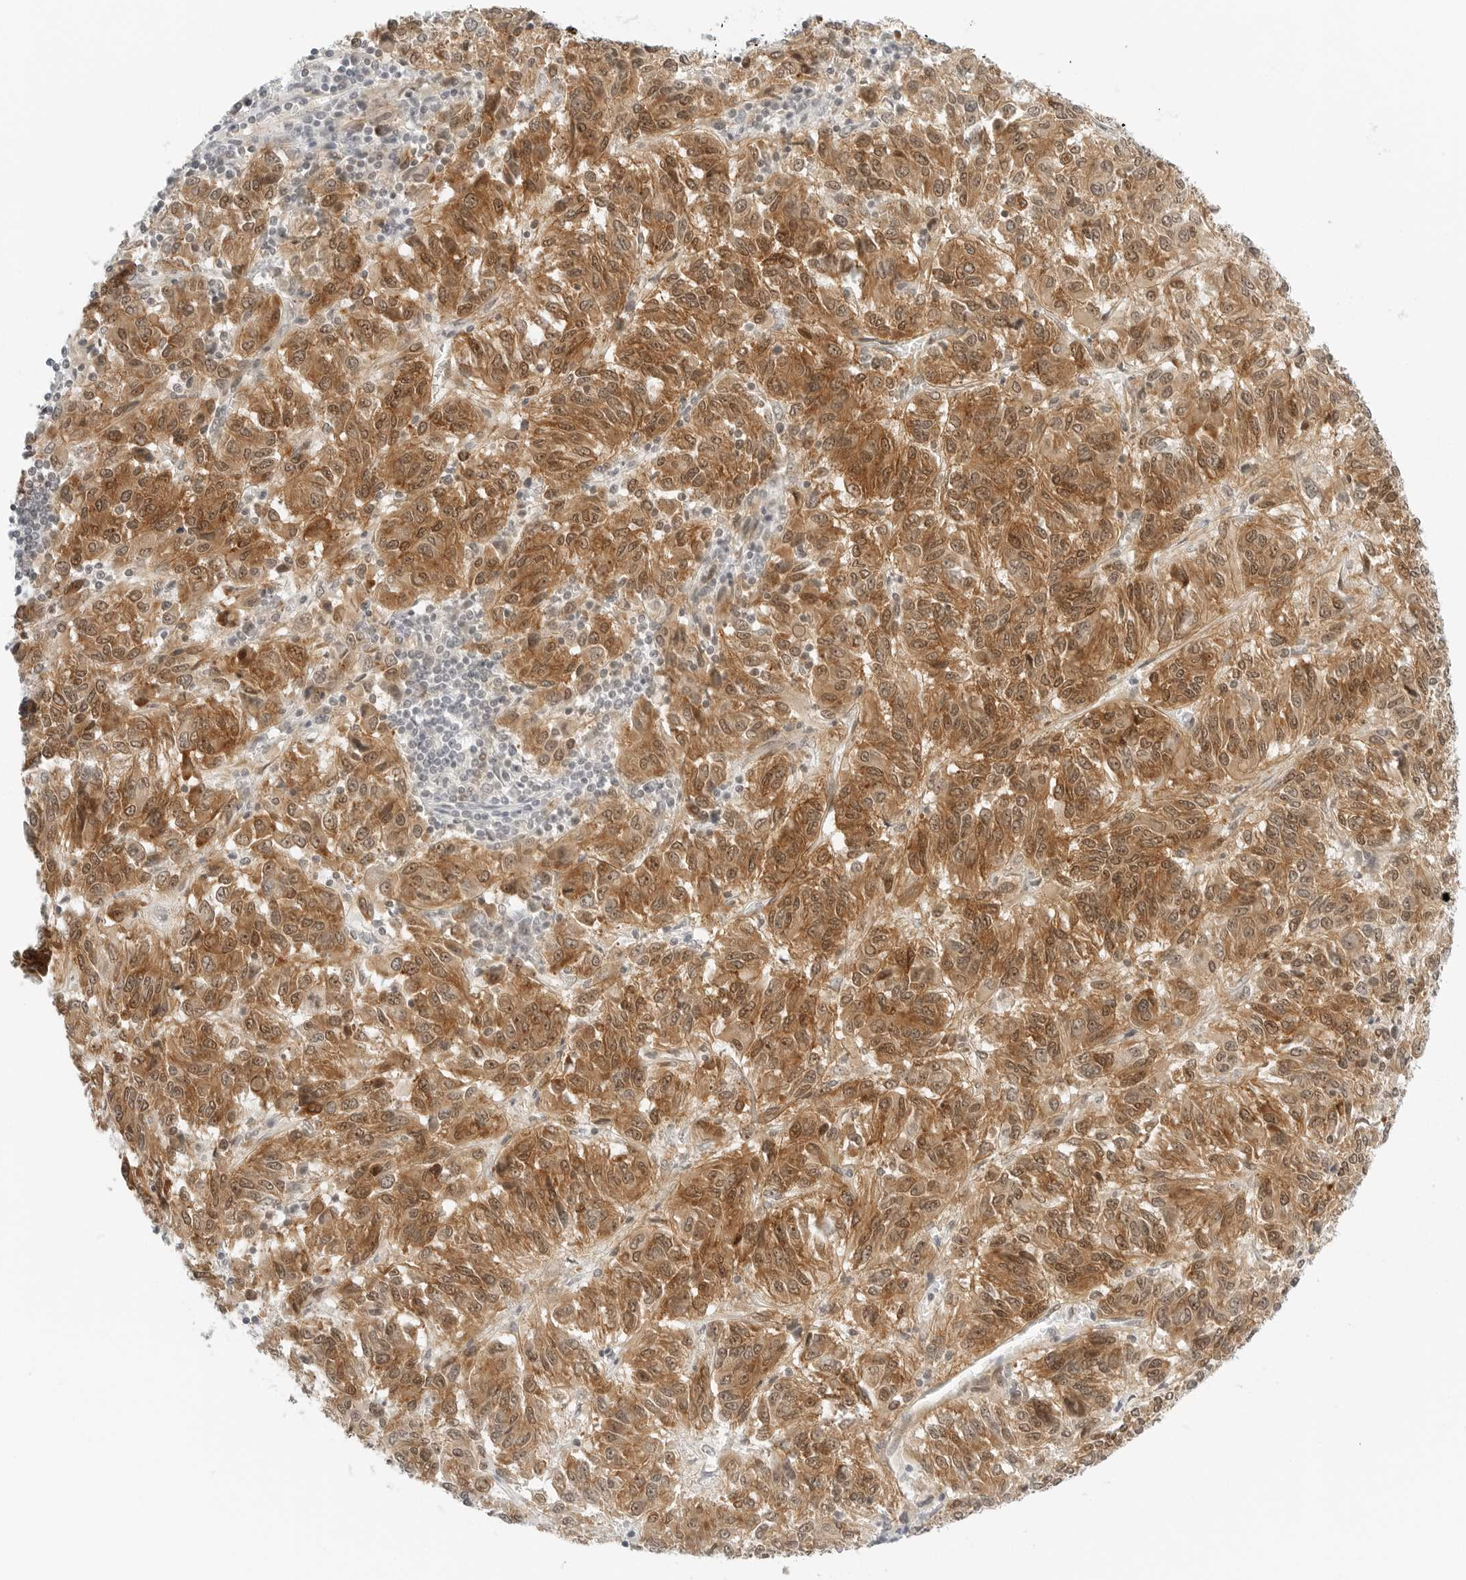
{"staining": {"intensity": "moderate", "quantity": ">75%", "location": "cytoplasmic/membranous,nuclear"}, "tissue": "melanoma", "cell_type": "Tumor cells", "image_type": "cancer", "snomed": [{"axis": "morphology", "description": "Malignant melanoma, Metastatic site"}, {"axis": "topography", "description": "Lung"}], "caption": "DAB immunohistochemical staining of melanoma demonstrates moderate cytoplasmic/membranous and nuclear protein positivity in approximately >75% of tumor cells.", "gene": "NEO1", "patient": {"sex": "male", "age": 64}}